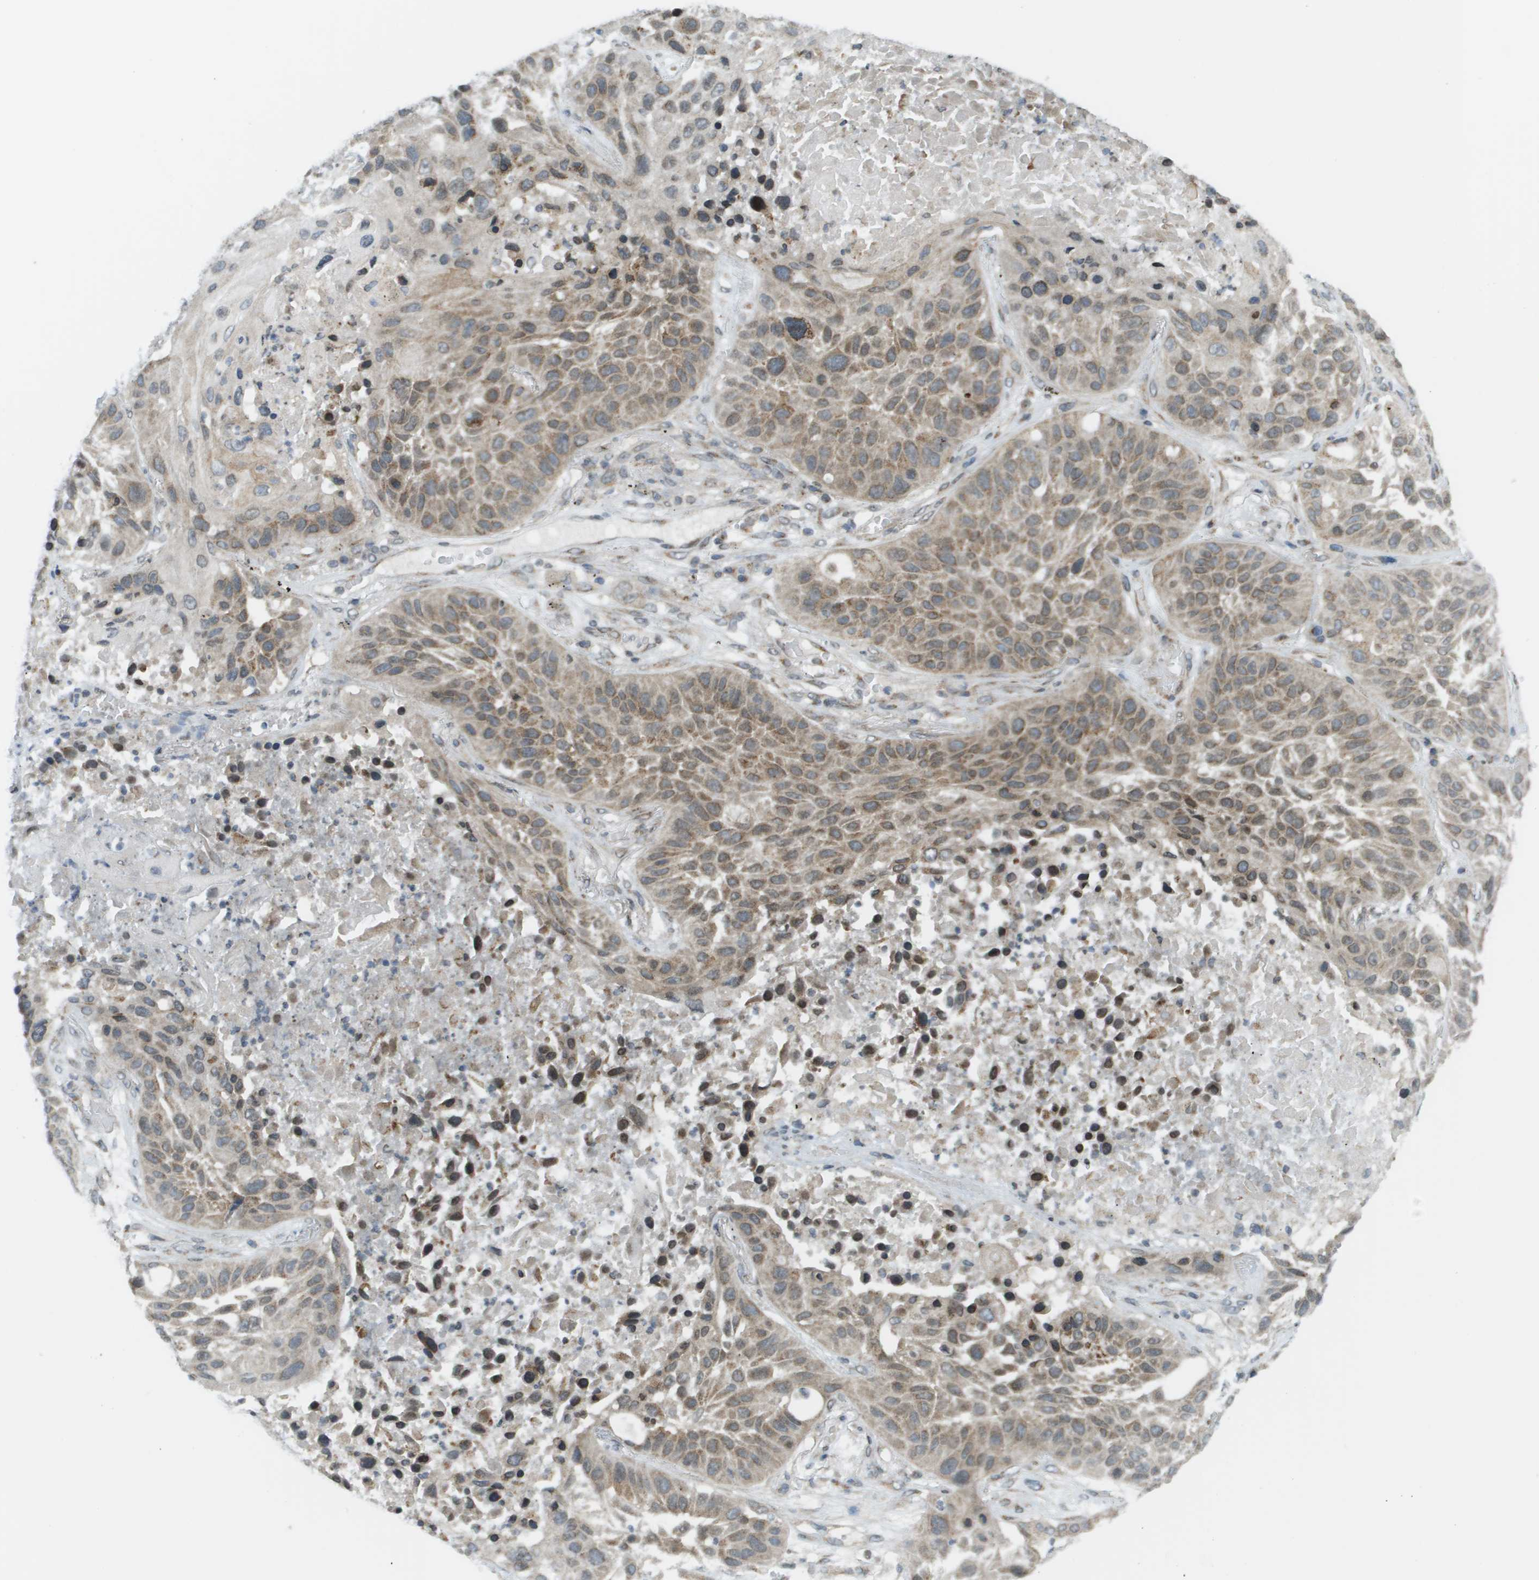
{"staining": {"intensity": "moderate", "quantity": ">75%", "location": "cytoplasmic/membranous"}, "tissue": "lung cancer", "cell_type": "Tumor cells", "image_type": "cancer", "snomed": [{"axis": "morphology", "description": "Squamous cell carcinoma, NOS"}, {"axis": "topography", "description": "Lung"}], "caption": "Immunohistochemical staining of squamous cell carcinoma (lung) reveals medium levels of moderate cytoplasmic/membranous protein positivity in approximately >75% of tumor cells. (DAB IHC, brown staining for protein, blue staining for nuclei).", "gene": "EVC", "patient": {"sex": "male", "age": 57}}